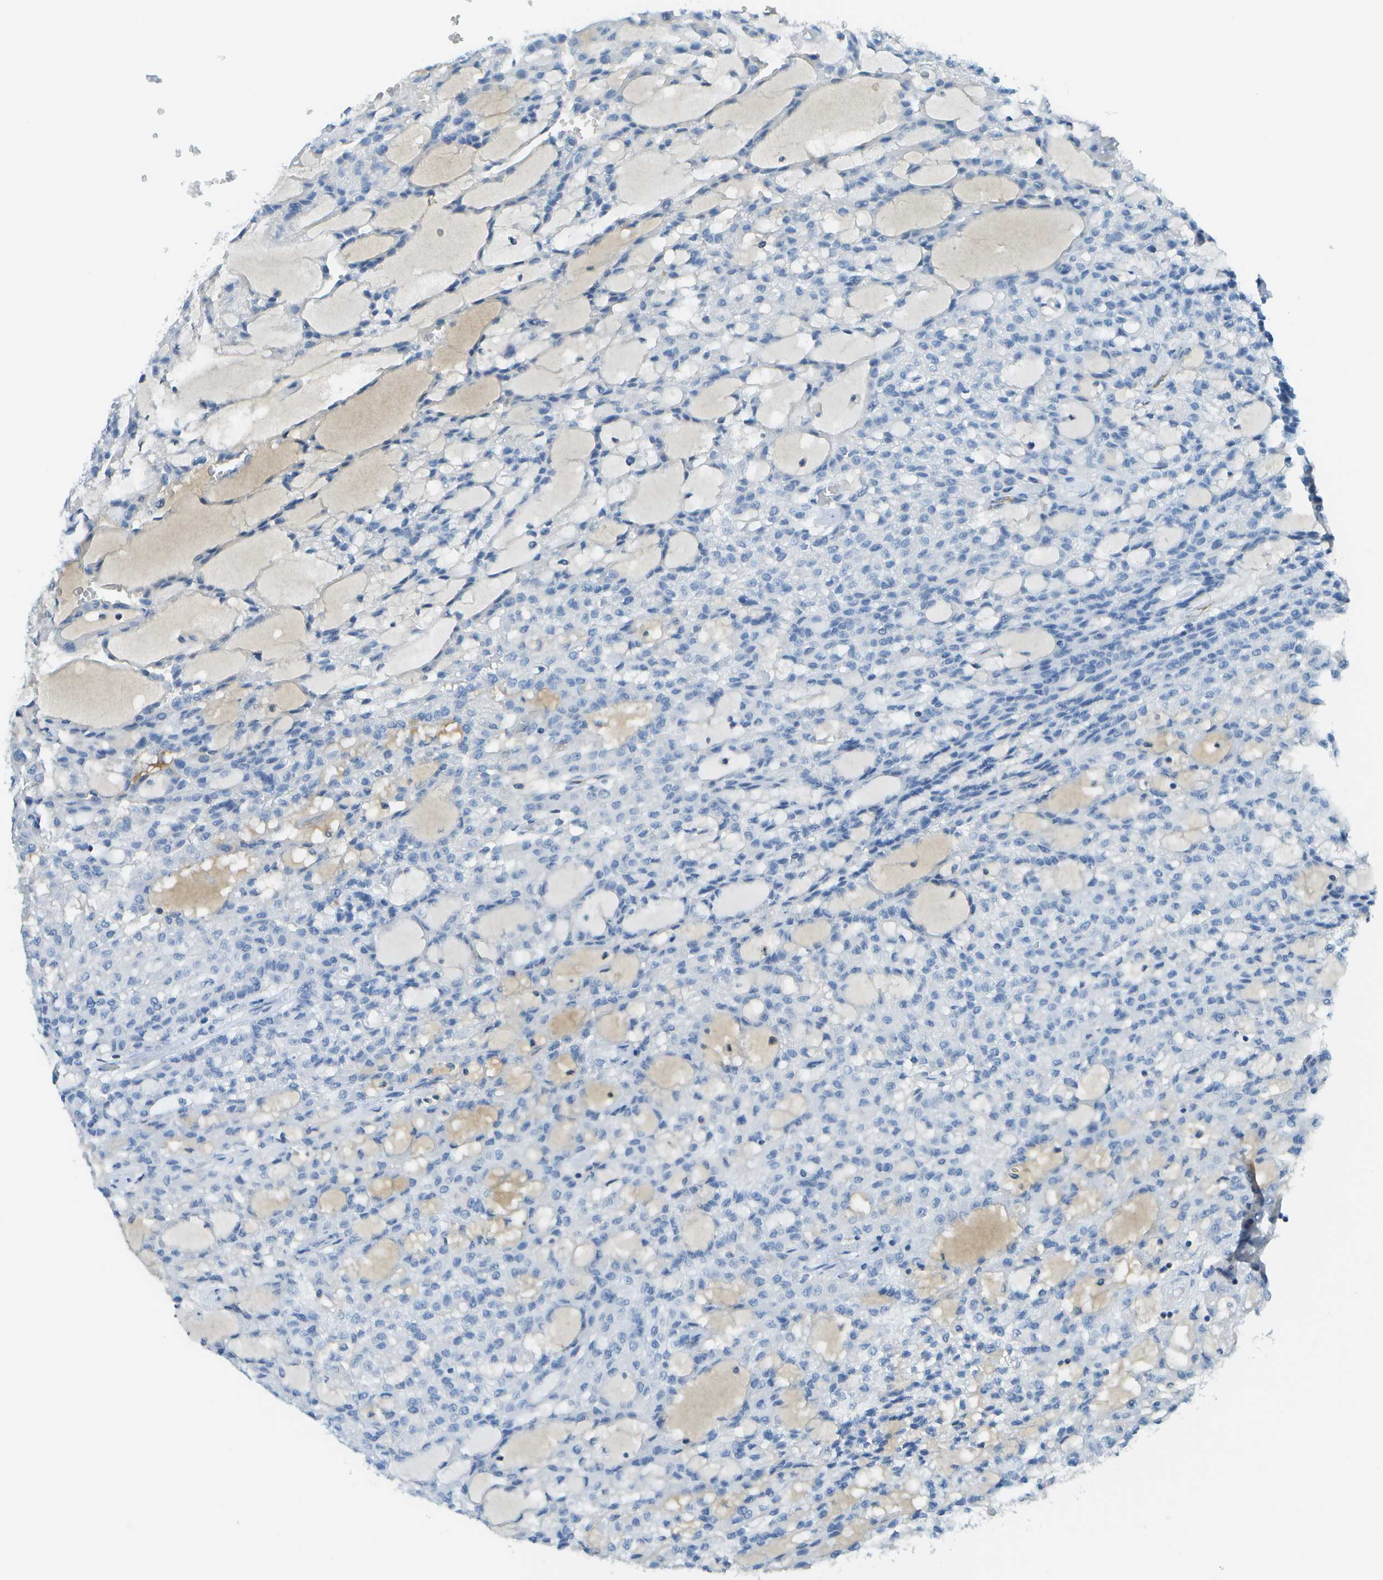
{"staining": {"intensity": "negative", "quantity": "none", "location": "none"}, "tissue": "renal cancer", "cell_type": "Tumor cells", "image_type": "cancer", "snomed": [{"axis": "morphology", "description": "Adenocarcinoma, NOS"}, {"axis": "topography", "description": "Kidney"}], "caption": "A high-resolution histopathology image shows immunohistochemistry (IHC) staining of renal cancer (adenocarcinoma), which displays no significant positivity in tumor cells.", "gene": "C1S", "patient": {"sex": "male", "age": 63}}